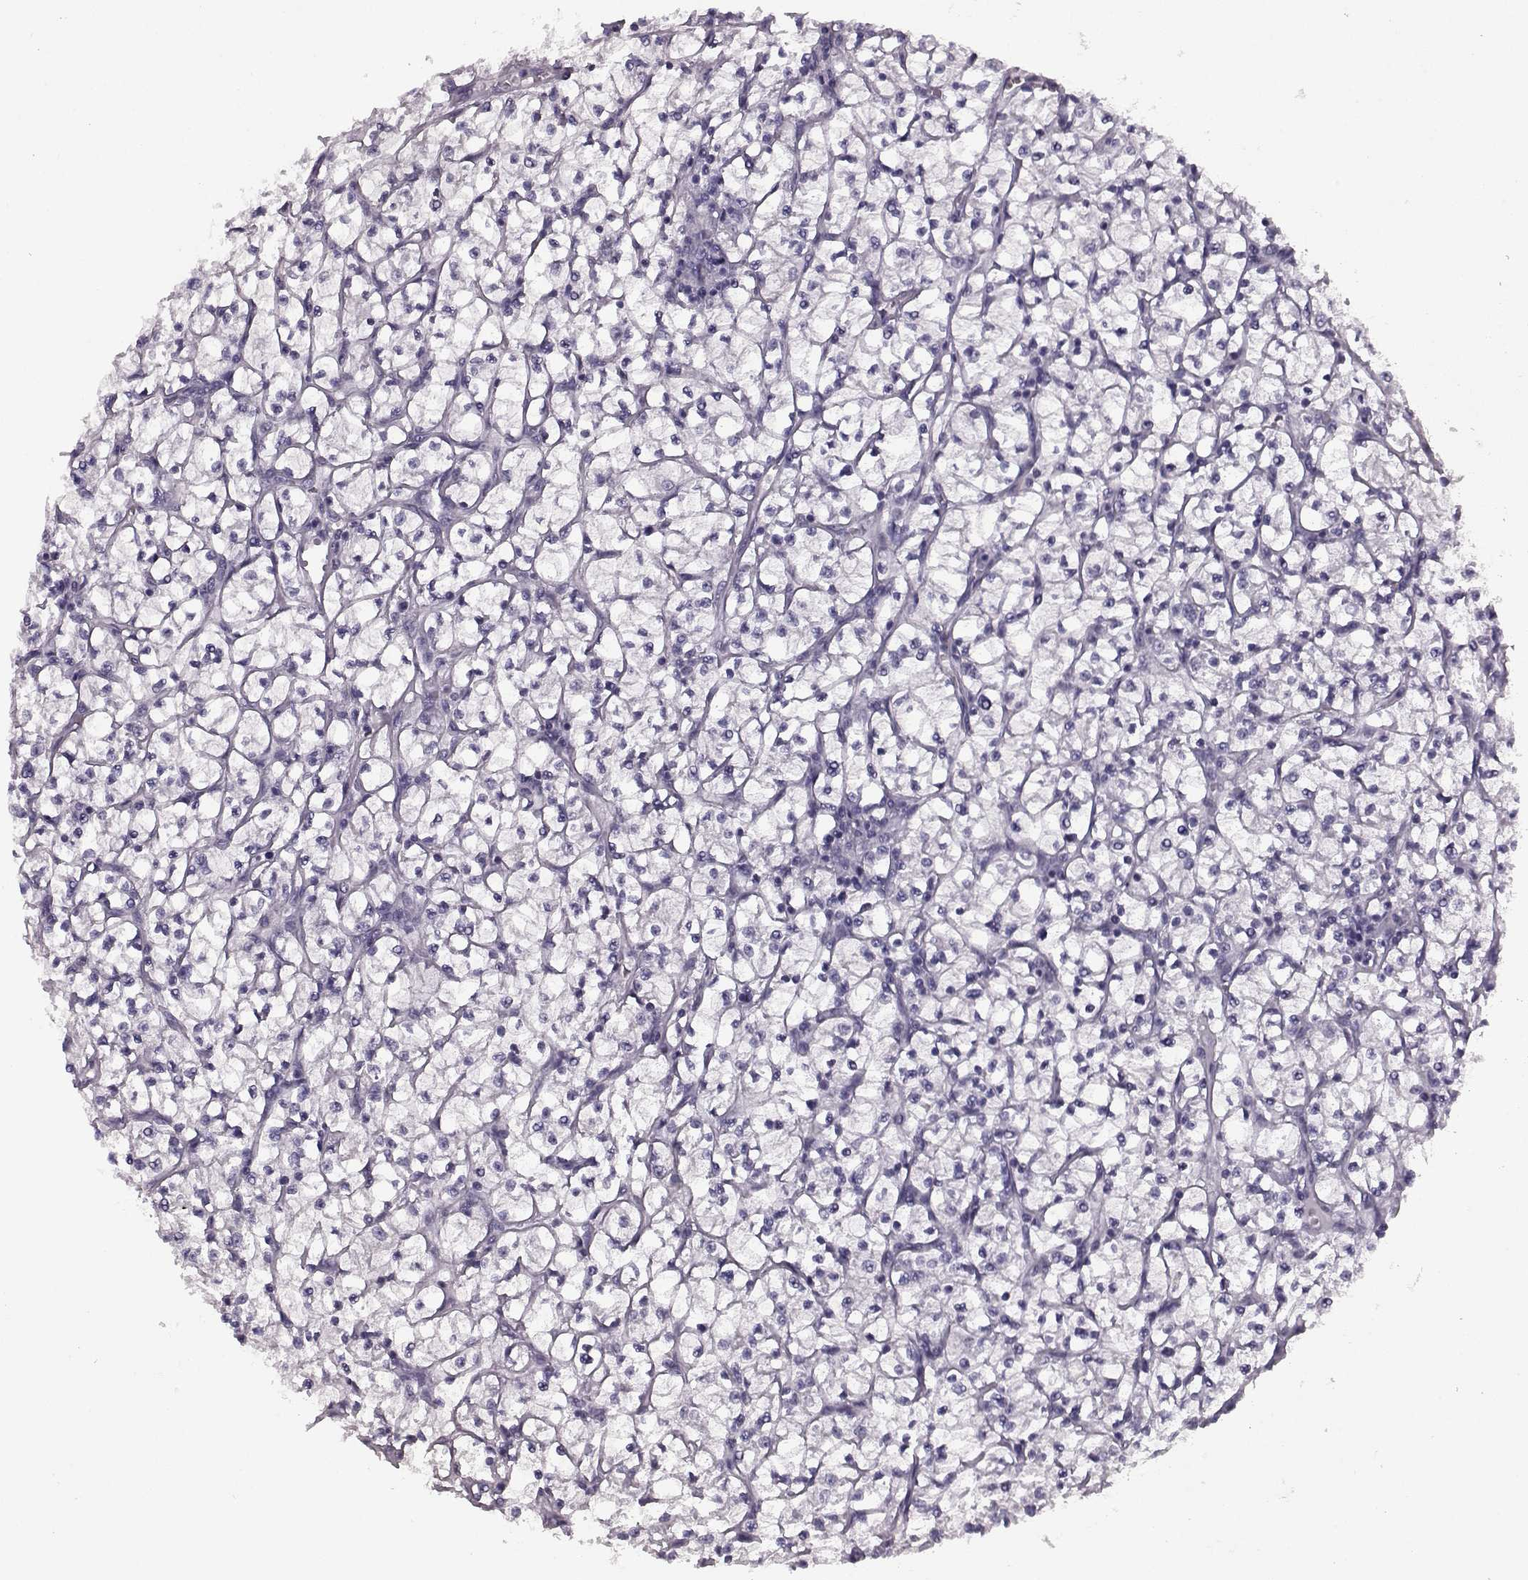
{"staining": {"intensity": "negative", "quantity": "none", "location": "none"}, "tissue": "renal cancer", "cell_type": "Tumor cells", "image_type": "cancer", "snomed": [{"axis": "morphology", "description": "Adenocarcinoma, NOS"}, {"axis": "topography", "description": "Kidney"}], "caption": "Immunohistochemistry (IHC) of adenocarcinoma (renal) displays no positivity in tumor cells.", "gene": "AIPL1", "patient": {"sex": "female", "age": 64}}